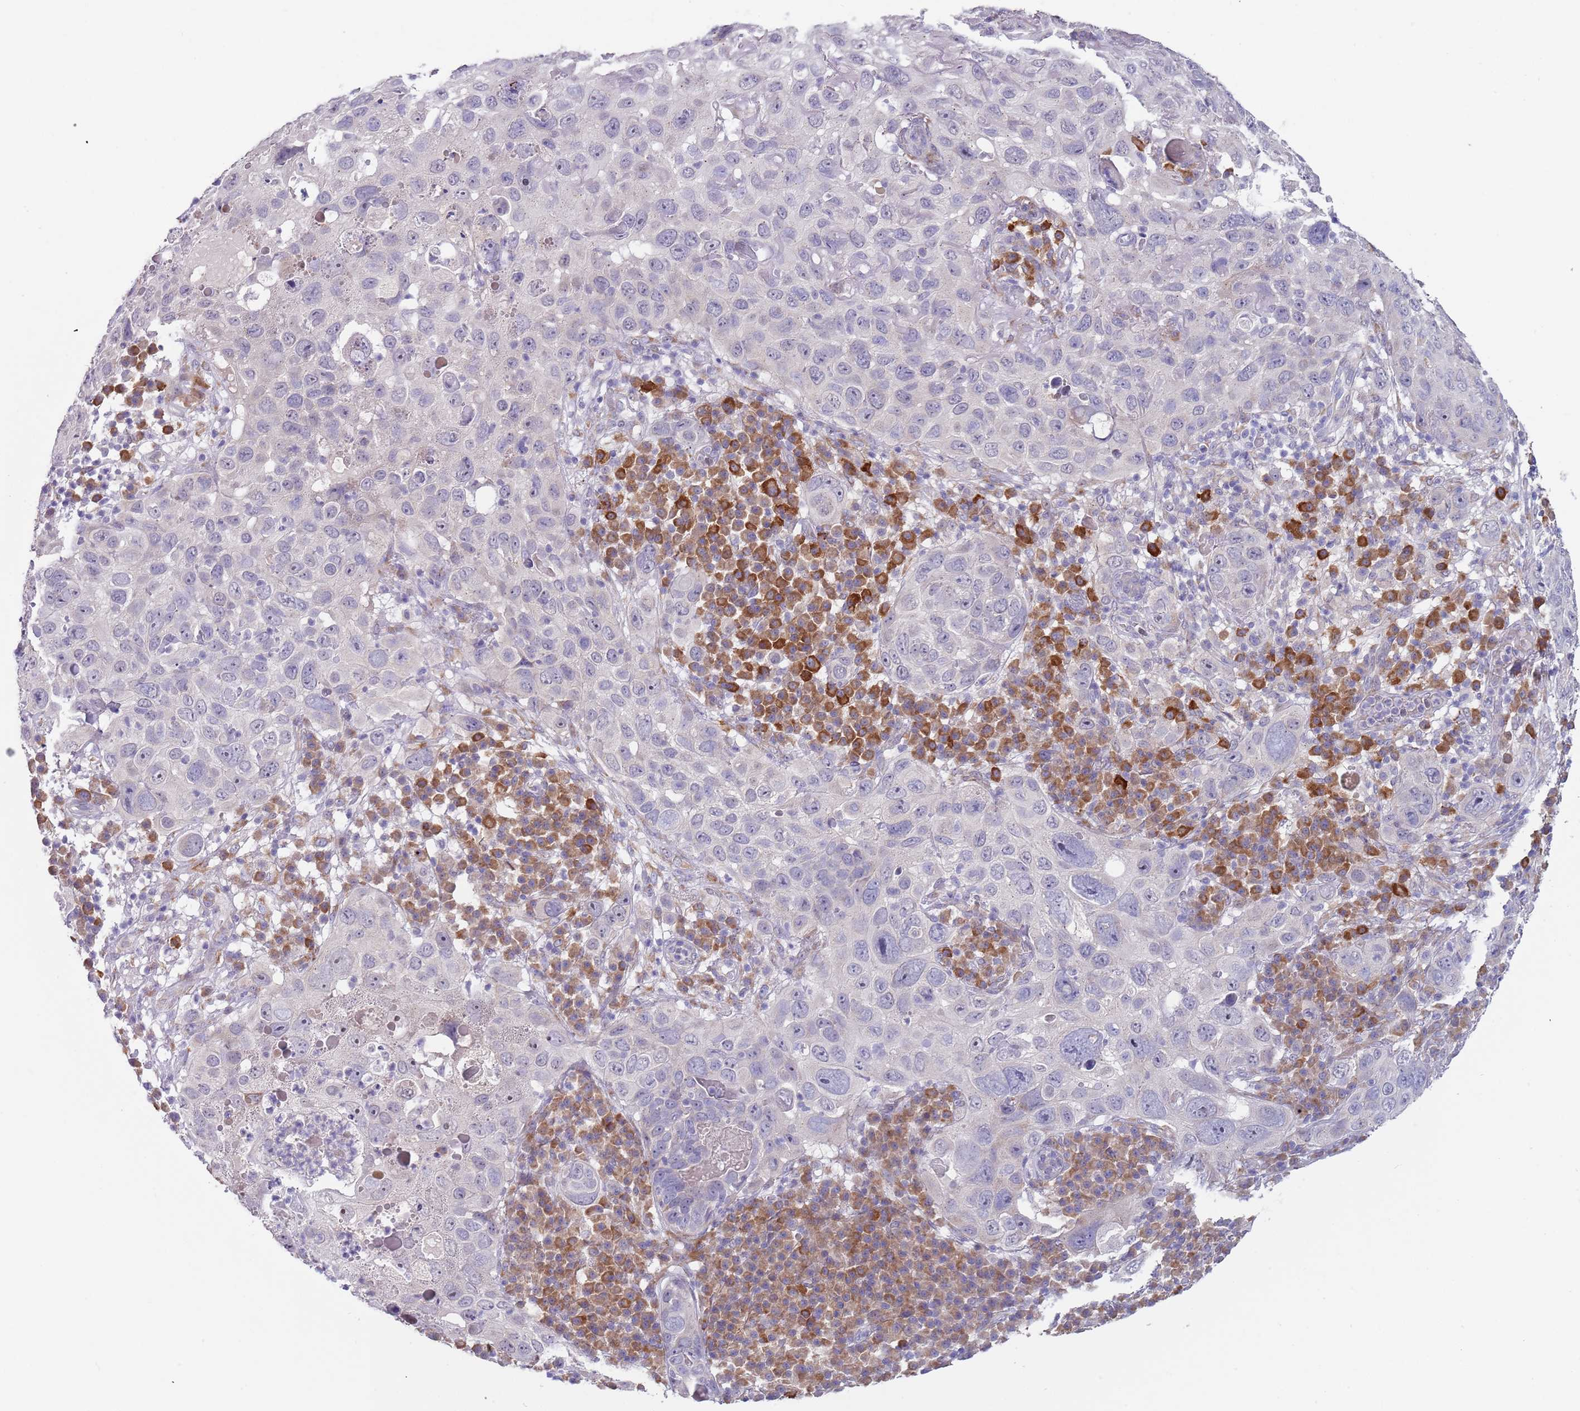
{"staining": {"intensity": "negative", "quantity": "none", "location": "none"}, "tissue": "skin cancer", "cell_type": "Tumor cells", "image_type": "cancer", "snomed": [{"axis": "morphology", "description": "Squamous cell carcinoma in situ, NOS"}, {"axis": "morphology", "description": "Squamous cell carcinoma, NOS"}, {"axis": "topography", "description": "Skin"}], "caption": "Human skin cancer (squamous cell carcinoma in situ) stained for a protein using immunohistochemistry (IHC) exhibits no expression in tumor cells.", "gene": "TNRC6C", "patient": {"sex": "male", "age": 93}}